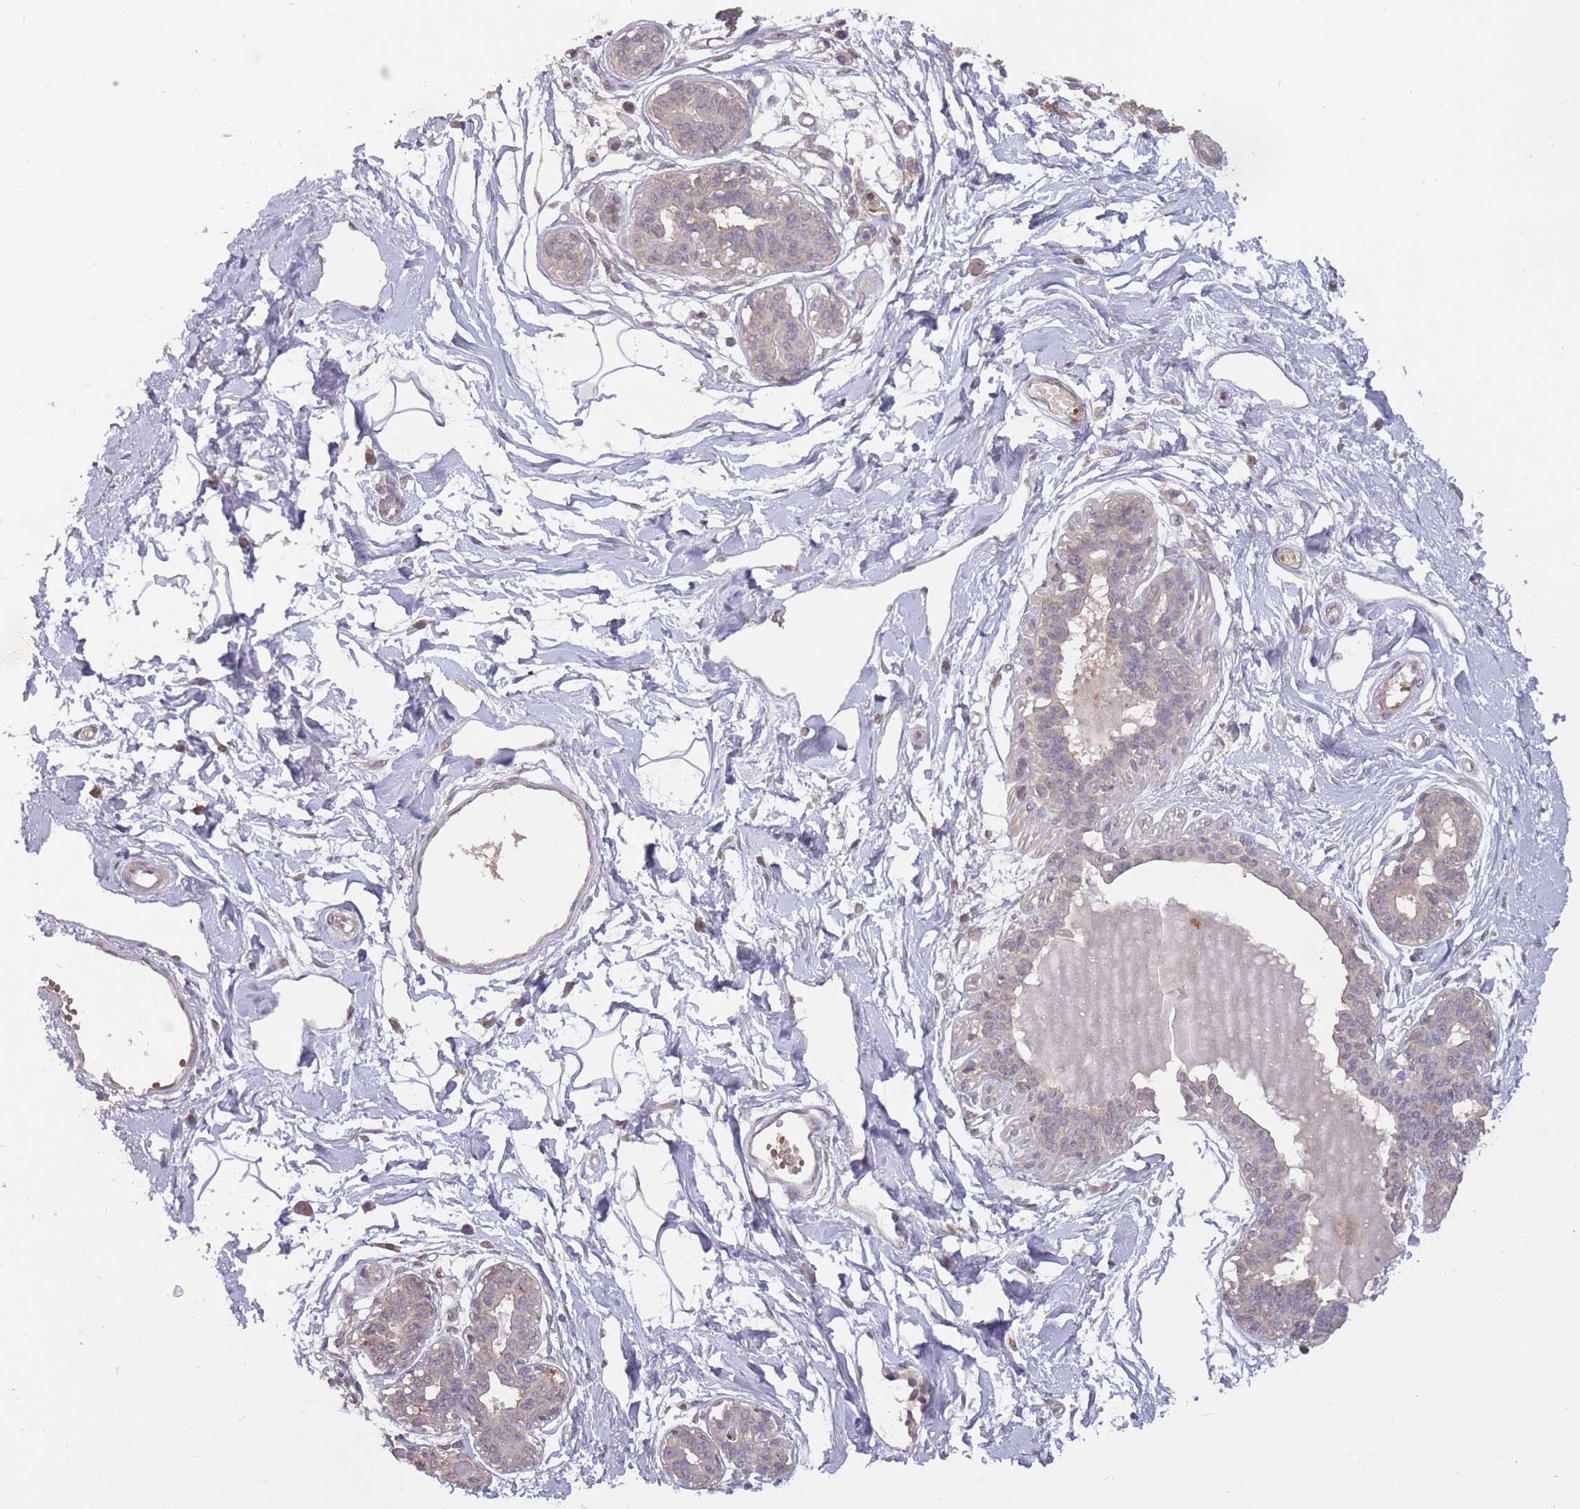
{"staining": {"intensity": "negative", "quantity": "none", "location": "none"}, "tissue": "breast", "cell_type": "Adipocytes", "image_type": "normal", "snomed": [{"axis": "morphology", "description": "Normal tissue, NOS"}, {"axis": "topography", "description": "Breast"}], "caption": "Protein analysis of normal breast shows no significant expression in adipocytes. (DAB immunohistochemistry visualized using brightfield microscopy, high magnification).", "gene": "ADCYAP1R1", "patient": {"sex": "female", "age": 45}}